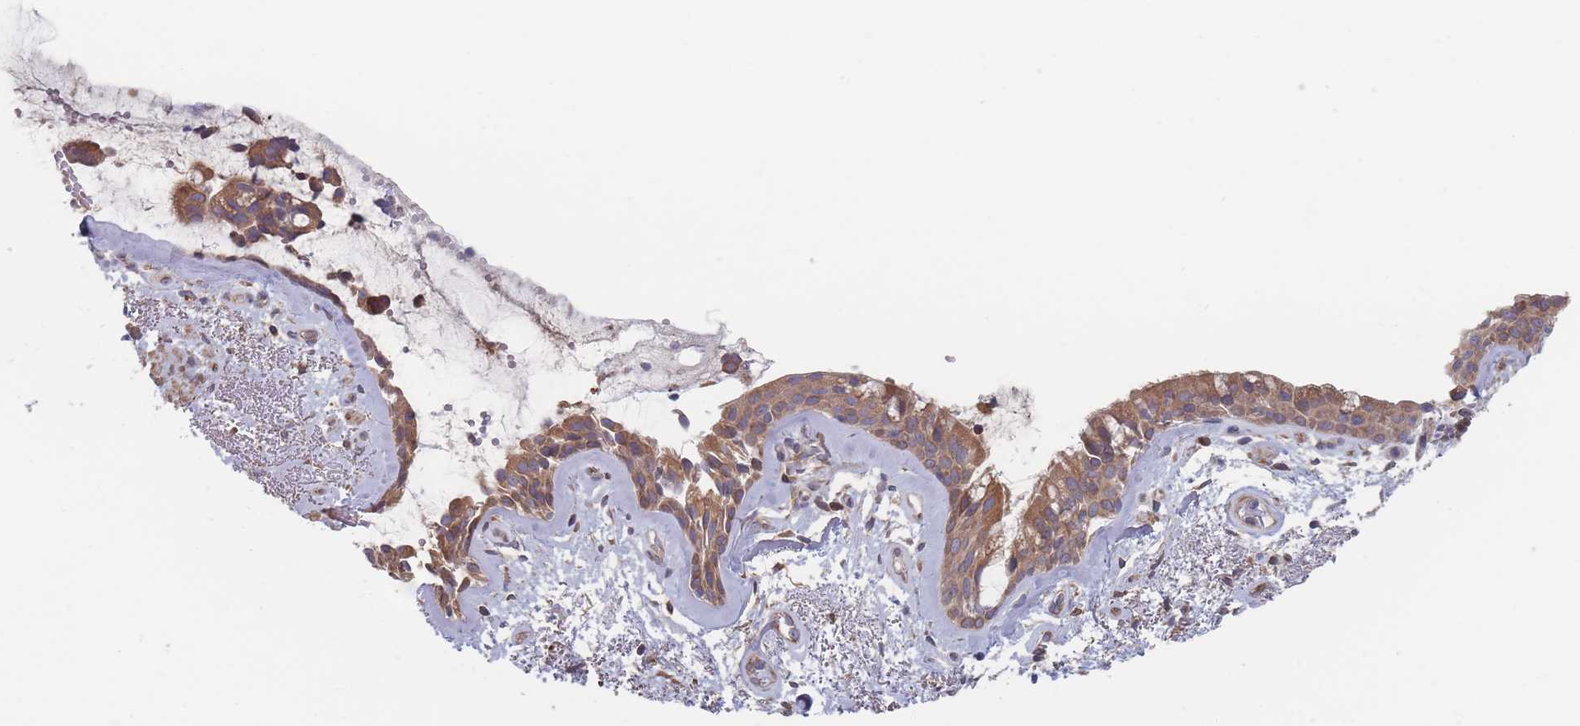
{"staining": {"intensity": "strong", "quantity": ">75%", "location": "cytoplasmic/membranous"}, "tissue": "bronchus", "cell_type": "Respiratory epithelial cells", "image_type": "normal", "snomed": [{"axis": "morphology", "description": "Normal tissue, NOS"}, {"axis": "topography", "description": "Cartilage tissue"}, {"axis": "topography", "description": "Bronchus"}], "caption": "A brown stain highlights strong cytoplasmic/membranous positivity of a protein in respiratory epithelial cells of benign human bronchus. (DAB (3,3'-diaminobenzidine) = brown stain, brightfield microscopy at high magnification).", "gene": "KDSR", "patient": {"sex": "female", "age": 66}}